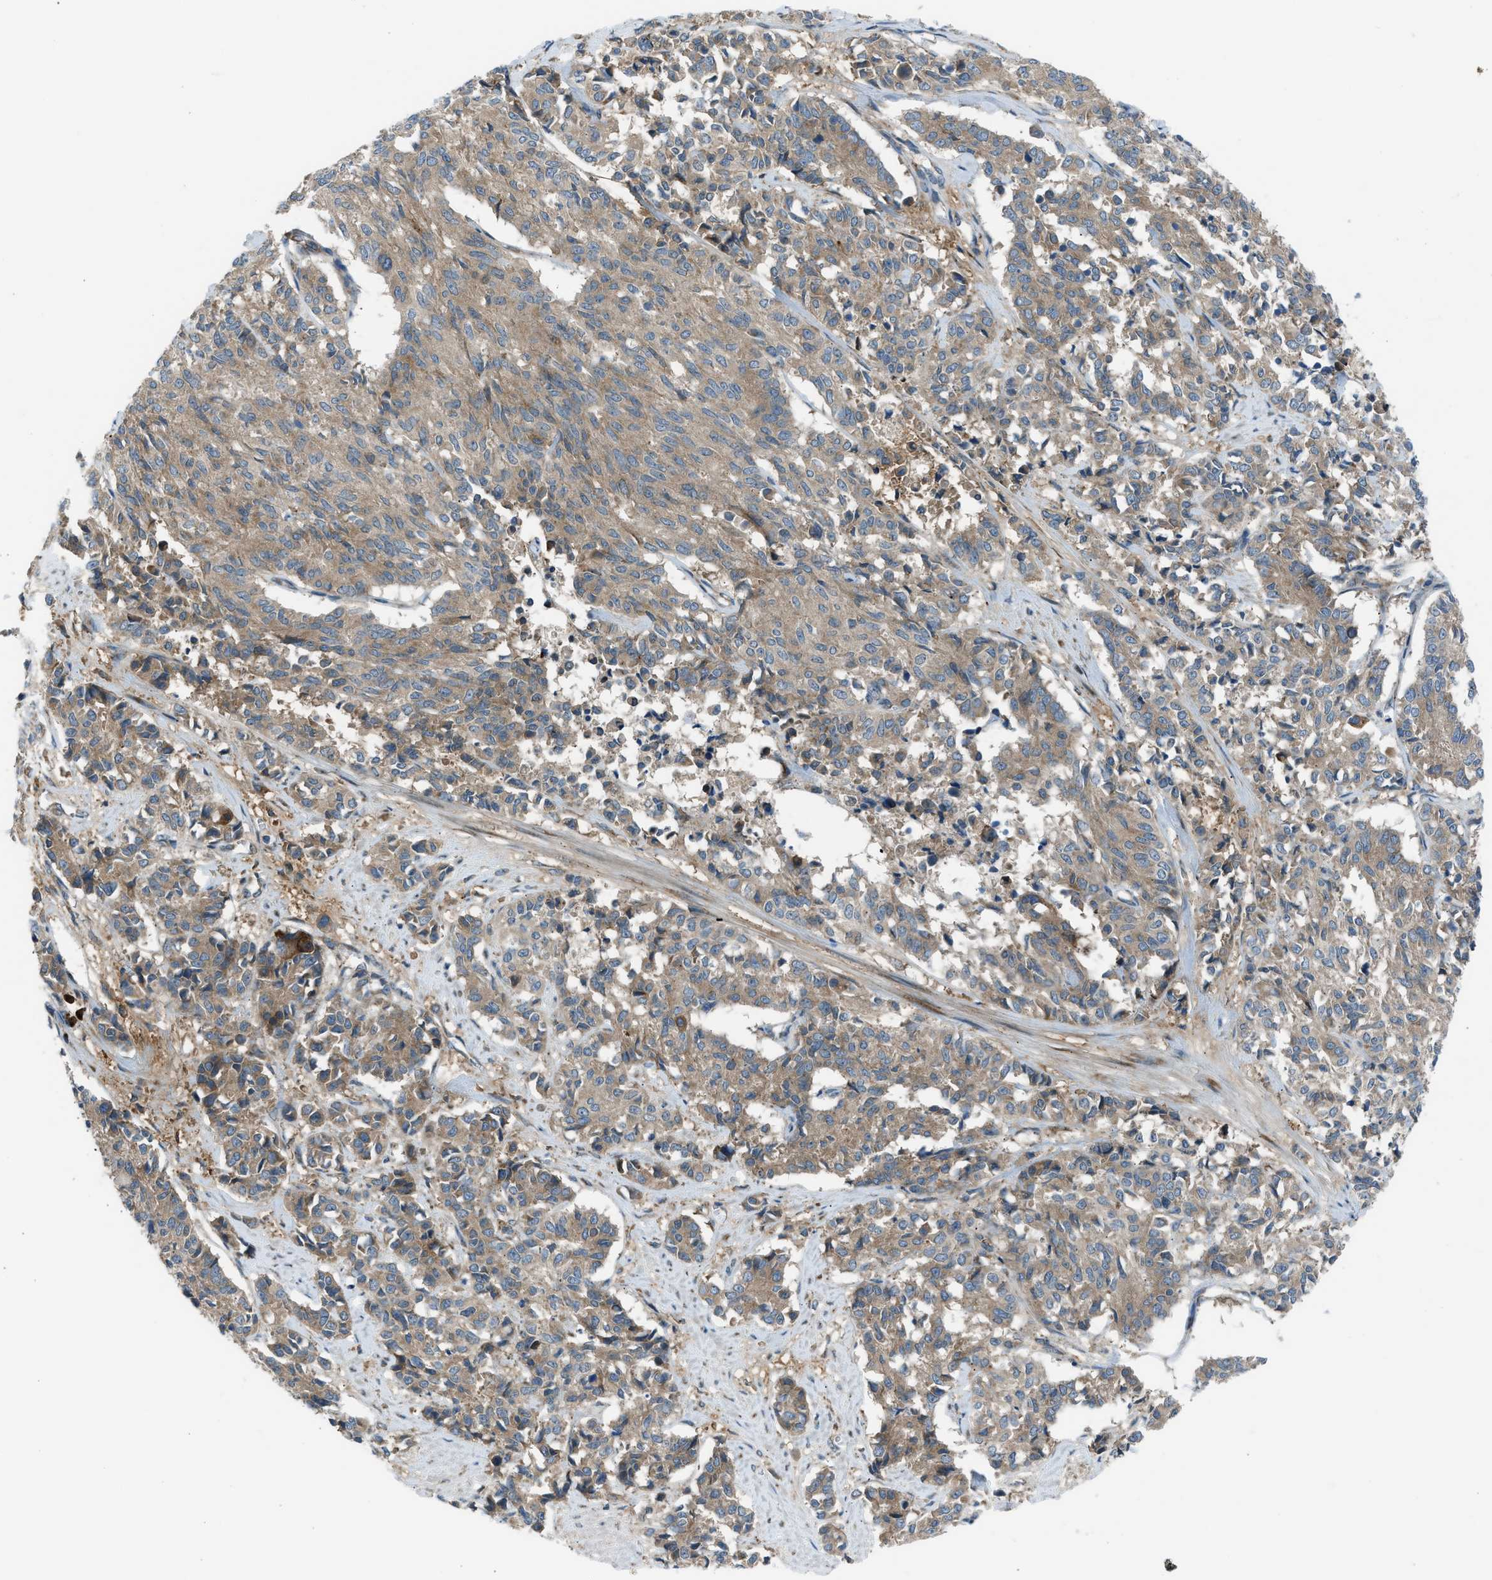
{"staining": {"intensity": "weak", "quantity": ">75%", "location": "cytoplasmic/membranous"}, "tissue": "cervical cancer", "cell_type": "Tumor cells", "image_type": "cancer", "snomed": [{"axis": "morphology", "description": "Squamous cell carcinoma, NOS"}, {"axis": "topography", "description": "Cervix"}], "caption": "Immunohistochemical staining of cervical cancer demonstrates low levels of weak cytoplasmic/membranous positivity in approximately >75% of tumor cells. (Stains: DAB in brown, nuclei in blue, Microscopy: brightfield microscopy at high magnification).", "gene": "EDARADD", "patient": {"sex": "female", "age": 35}}